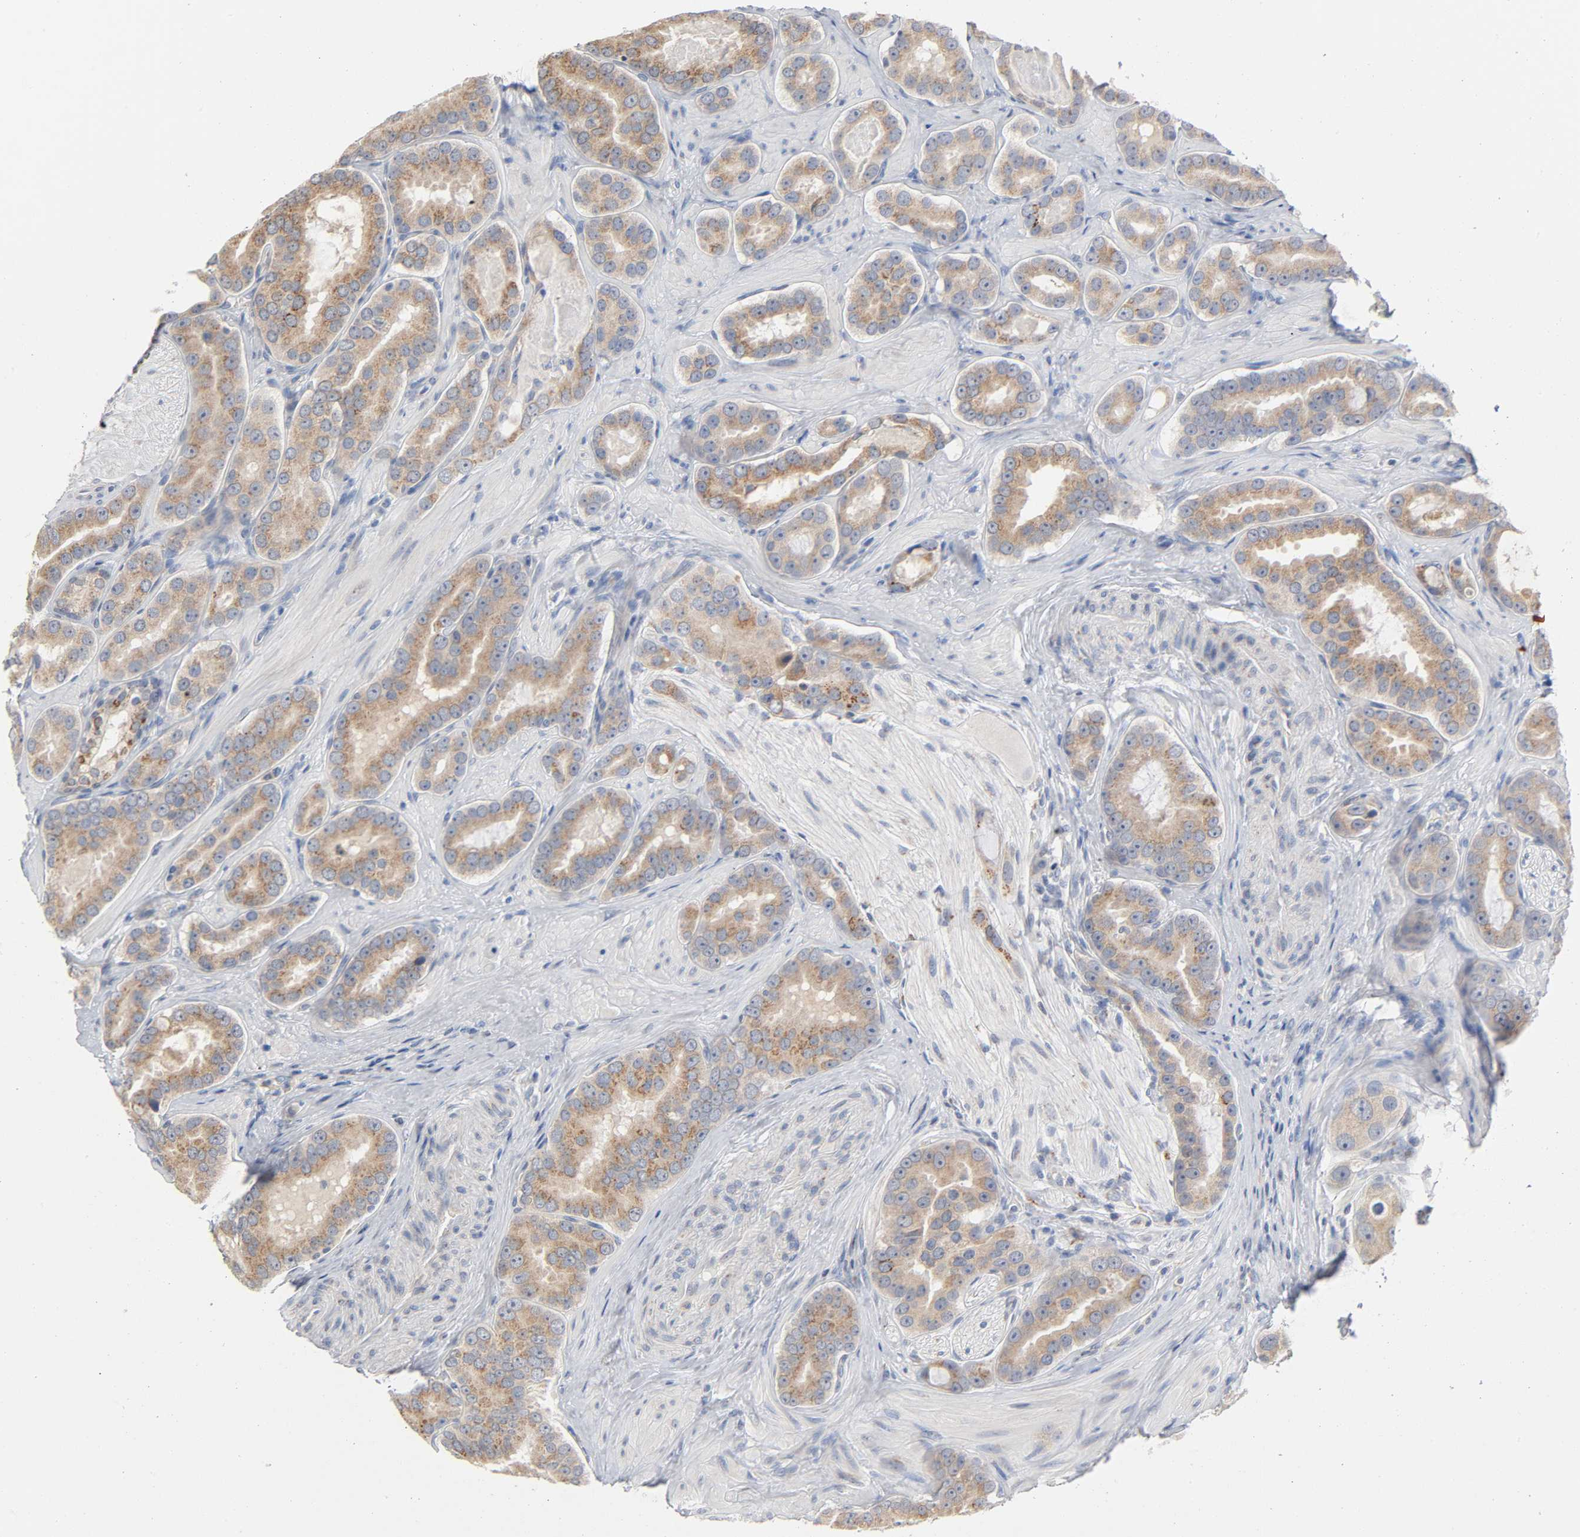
{"staining": {"intensity": "moderate", "quantity": ">75%", "location": "cytoplasmic/membranous"}, "tissue": "prostate cancer", "cell_type": "Tumor cells", "image_type": "cancer", "snomed": [{"axis": "morphology", "description": "Adenocarcinoma, Low grade"}, {"axis": "topography", "description": "Prostate"}], "caption": "Immunohistochemistry (IHC) histopathology image of neoplastic tissue: prostate cancer (adenocarcinoma (low-grade)) stained using immunohistochemistry (IHC) demonstrates medium levels of moderate protein expression localized specifically in the cytoplasmic/membranous of tumor cells, appearing as a cytoplasmic/membranous brown color.", "gene": "AK7", "patient": {"sex": "male", "age": 59}}